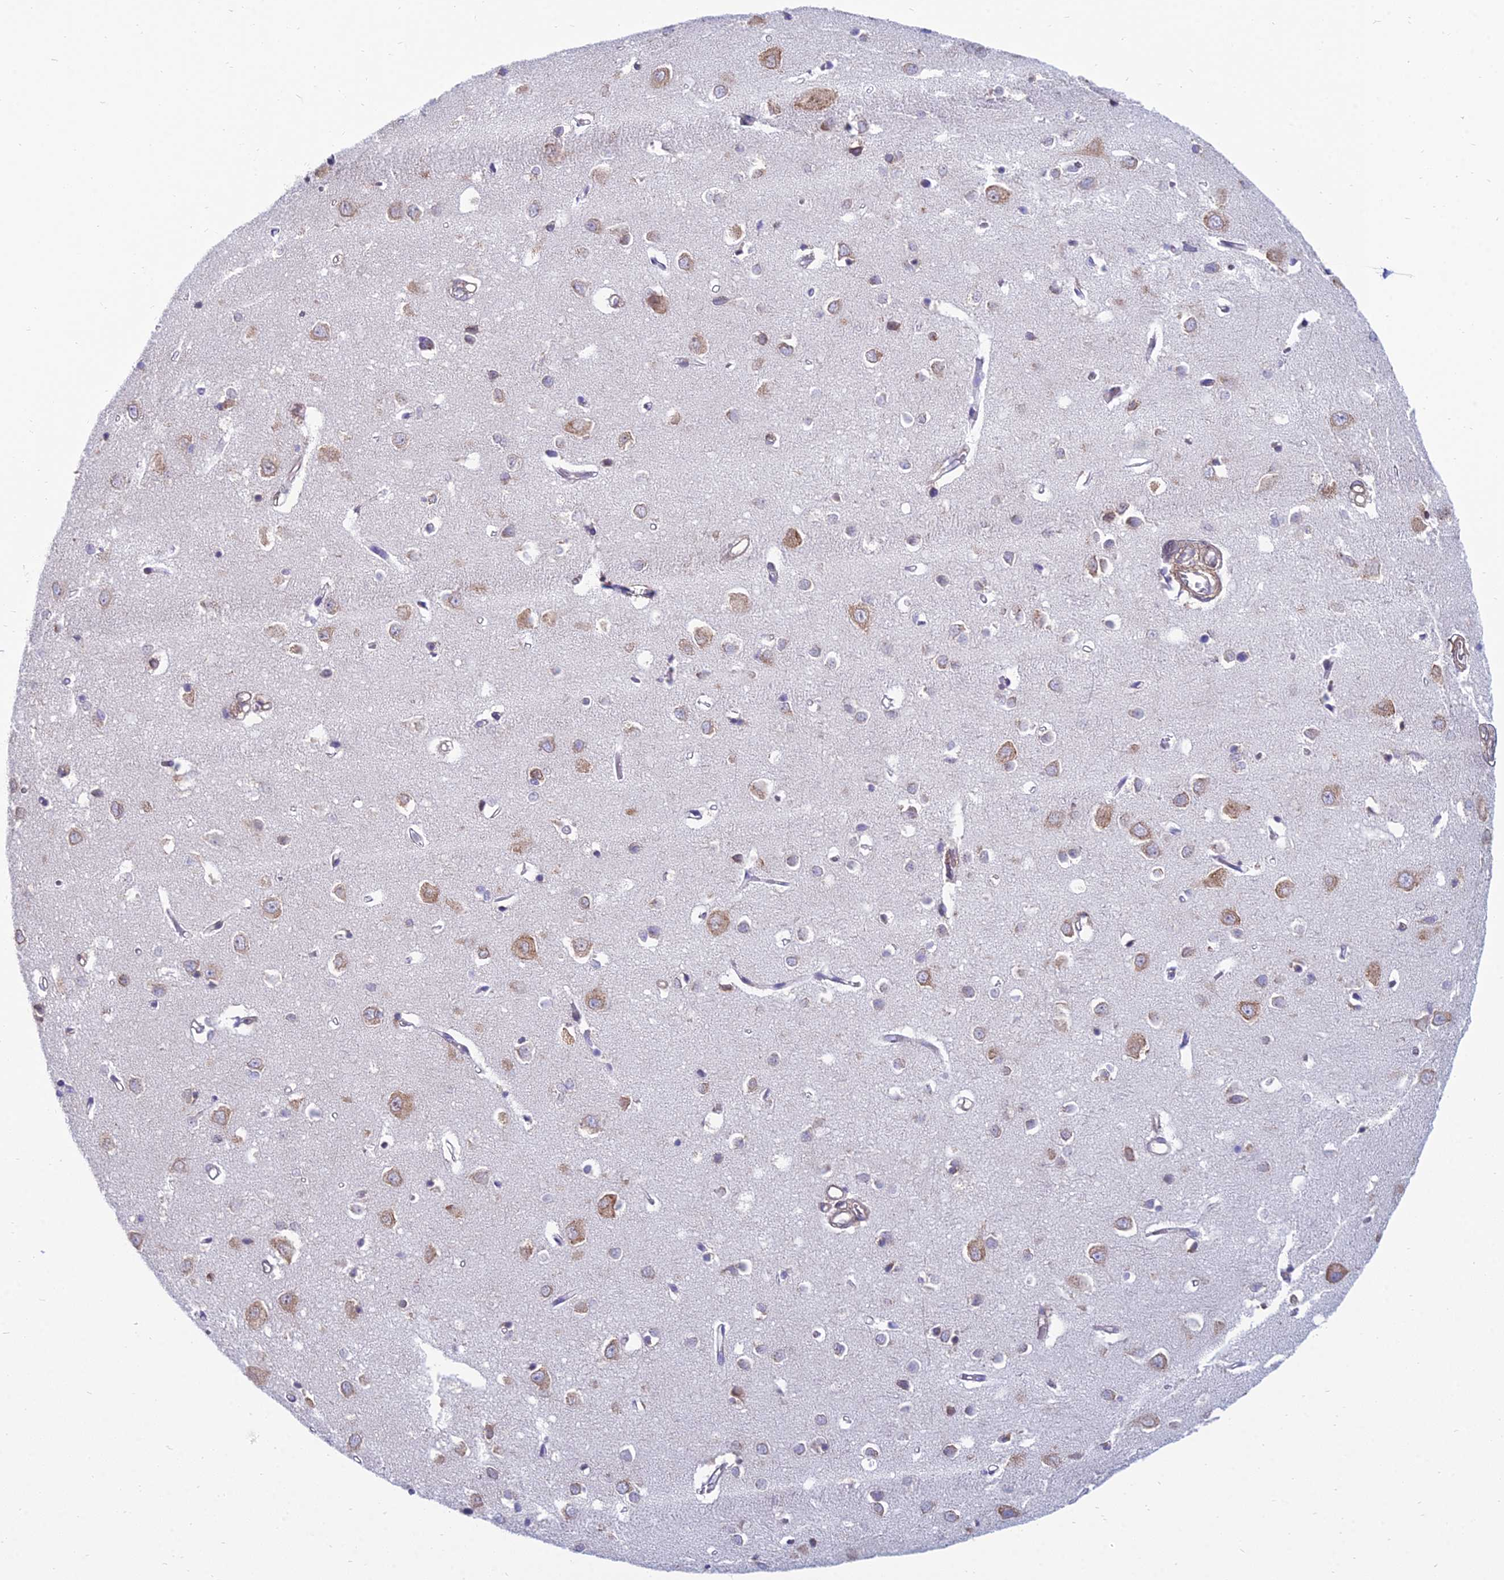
{"staining": {"intensity": "moderate", "quantity": ">75%", "location": "cytoplasmic/membranous"}, "tissue": "cerebral cortex", "cell_type": "Endothelial cells", "image_type": "normal", "snomed": [{"axis": "morphology", "description": "Normal tissue, NOS"}, {"axis": "topography", "description": "Cerebral cortex"}], "caption": "An immunohistochemistry (IHC) photomicrograph of unremarkable tissue is shown. Protein staining in brown highlights moderate cytoplasmic/membranous positivity in cerebral cortex within endothelial cells. The staining was performed using DAB (3,3'-diaminobenzidine) to visualize the protein expression in brown, while the nuclei were stained in blue with hematoxylin (Magnification: 20x).", "gene": "TXLNA", "patient": {"sex": "female", "age": 64}}